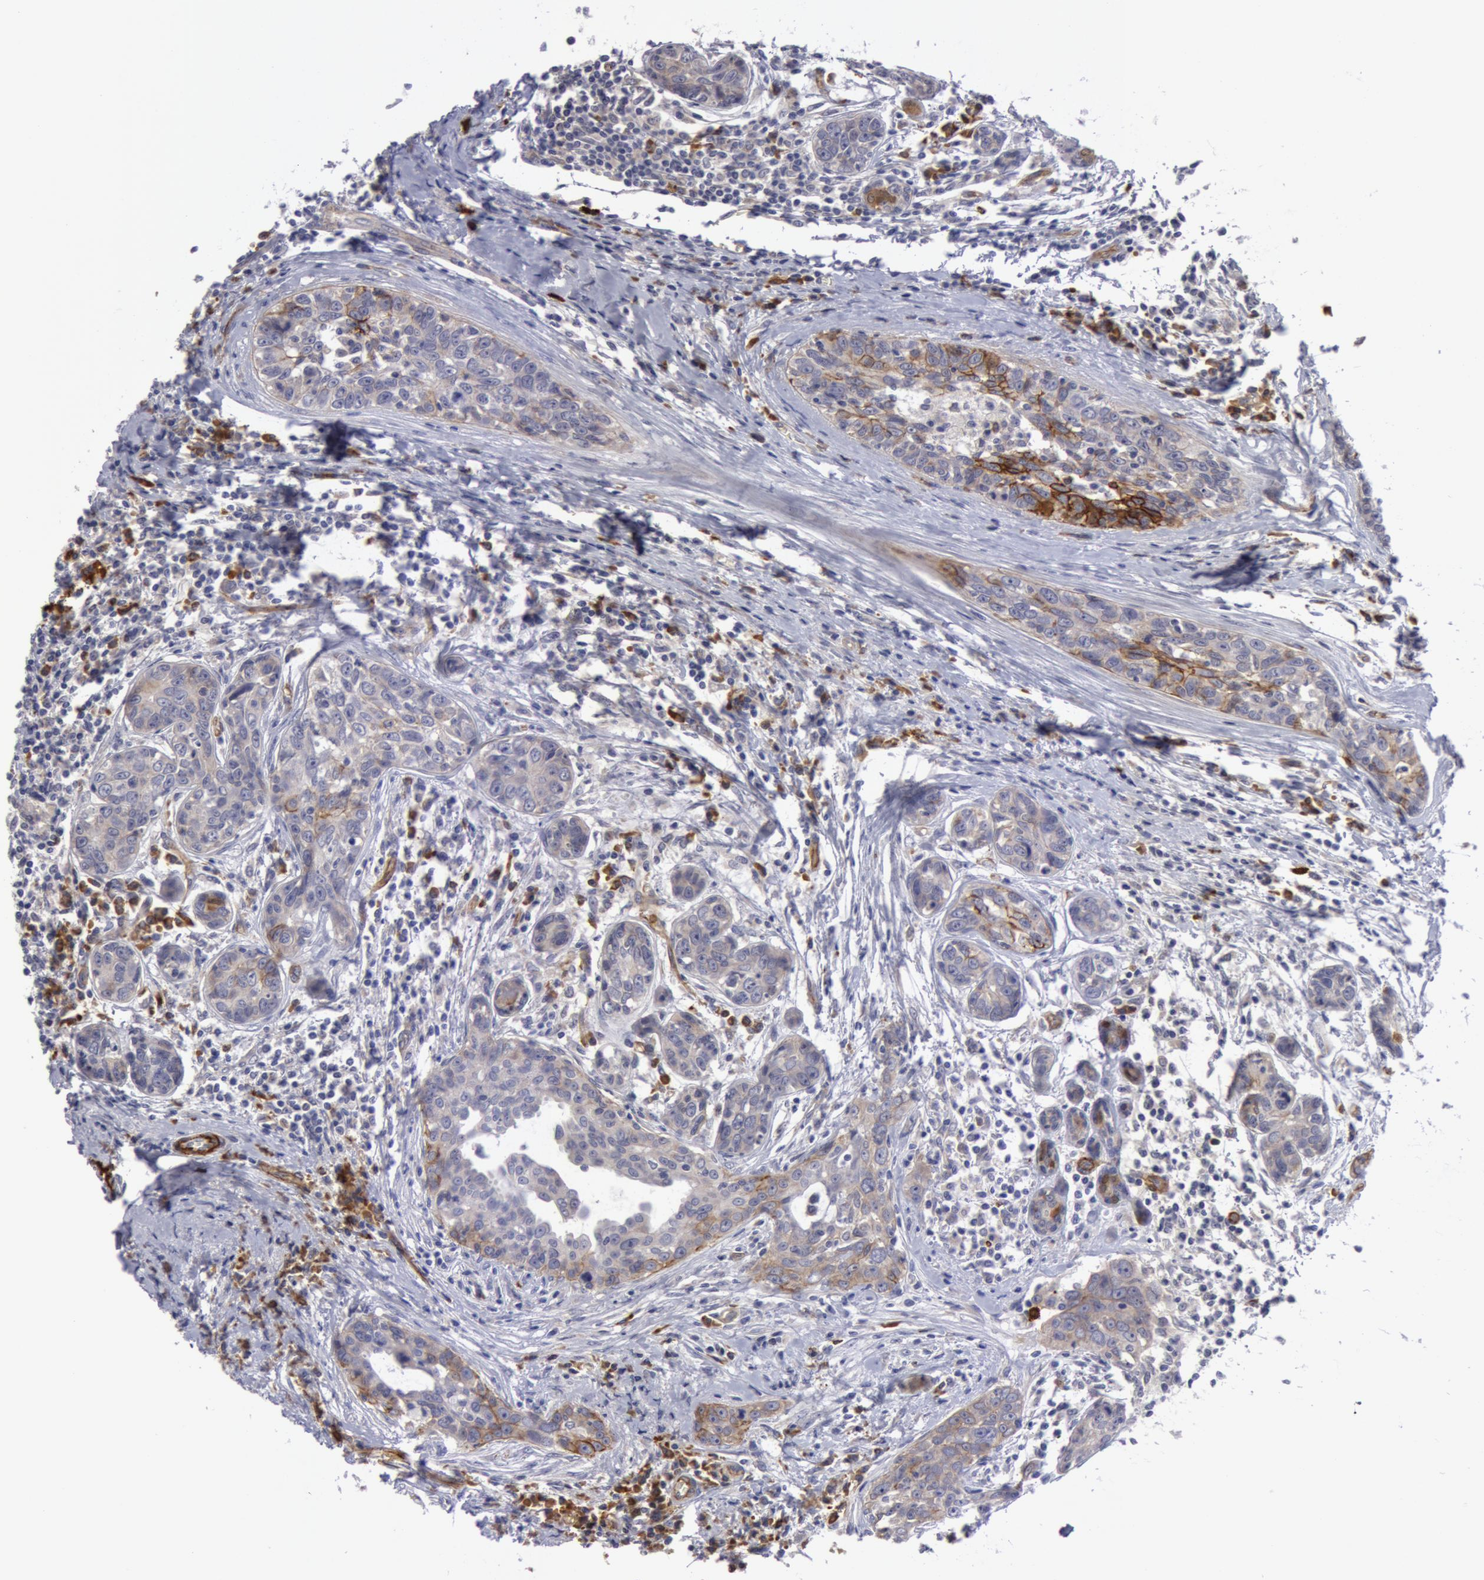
{"staining": {"intensity": "weak", "quantity": "25%-75%", "location": "cytoplasmic/membranous"}, "tissue": "breast cancer", "cell_type": "Tumor cells", "image_type": "cancer", "snomed": [{"axis": "morphology", "description": "Duct carcinoma"}, {"axis": "topography", "description": "Breast"}], "caption": "Protein staining of breast cancer (infiltrating ductal carcinoma) tissue demonstrates weak cytoplasmic/membranous staining in approximately 25%-75% of tumor cells.", "gene": "IL23A", "patient": {"sex": "female", "age": 50}}